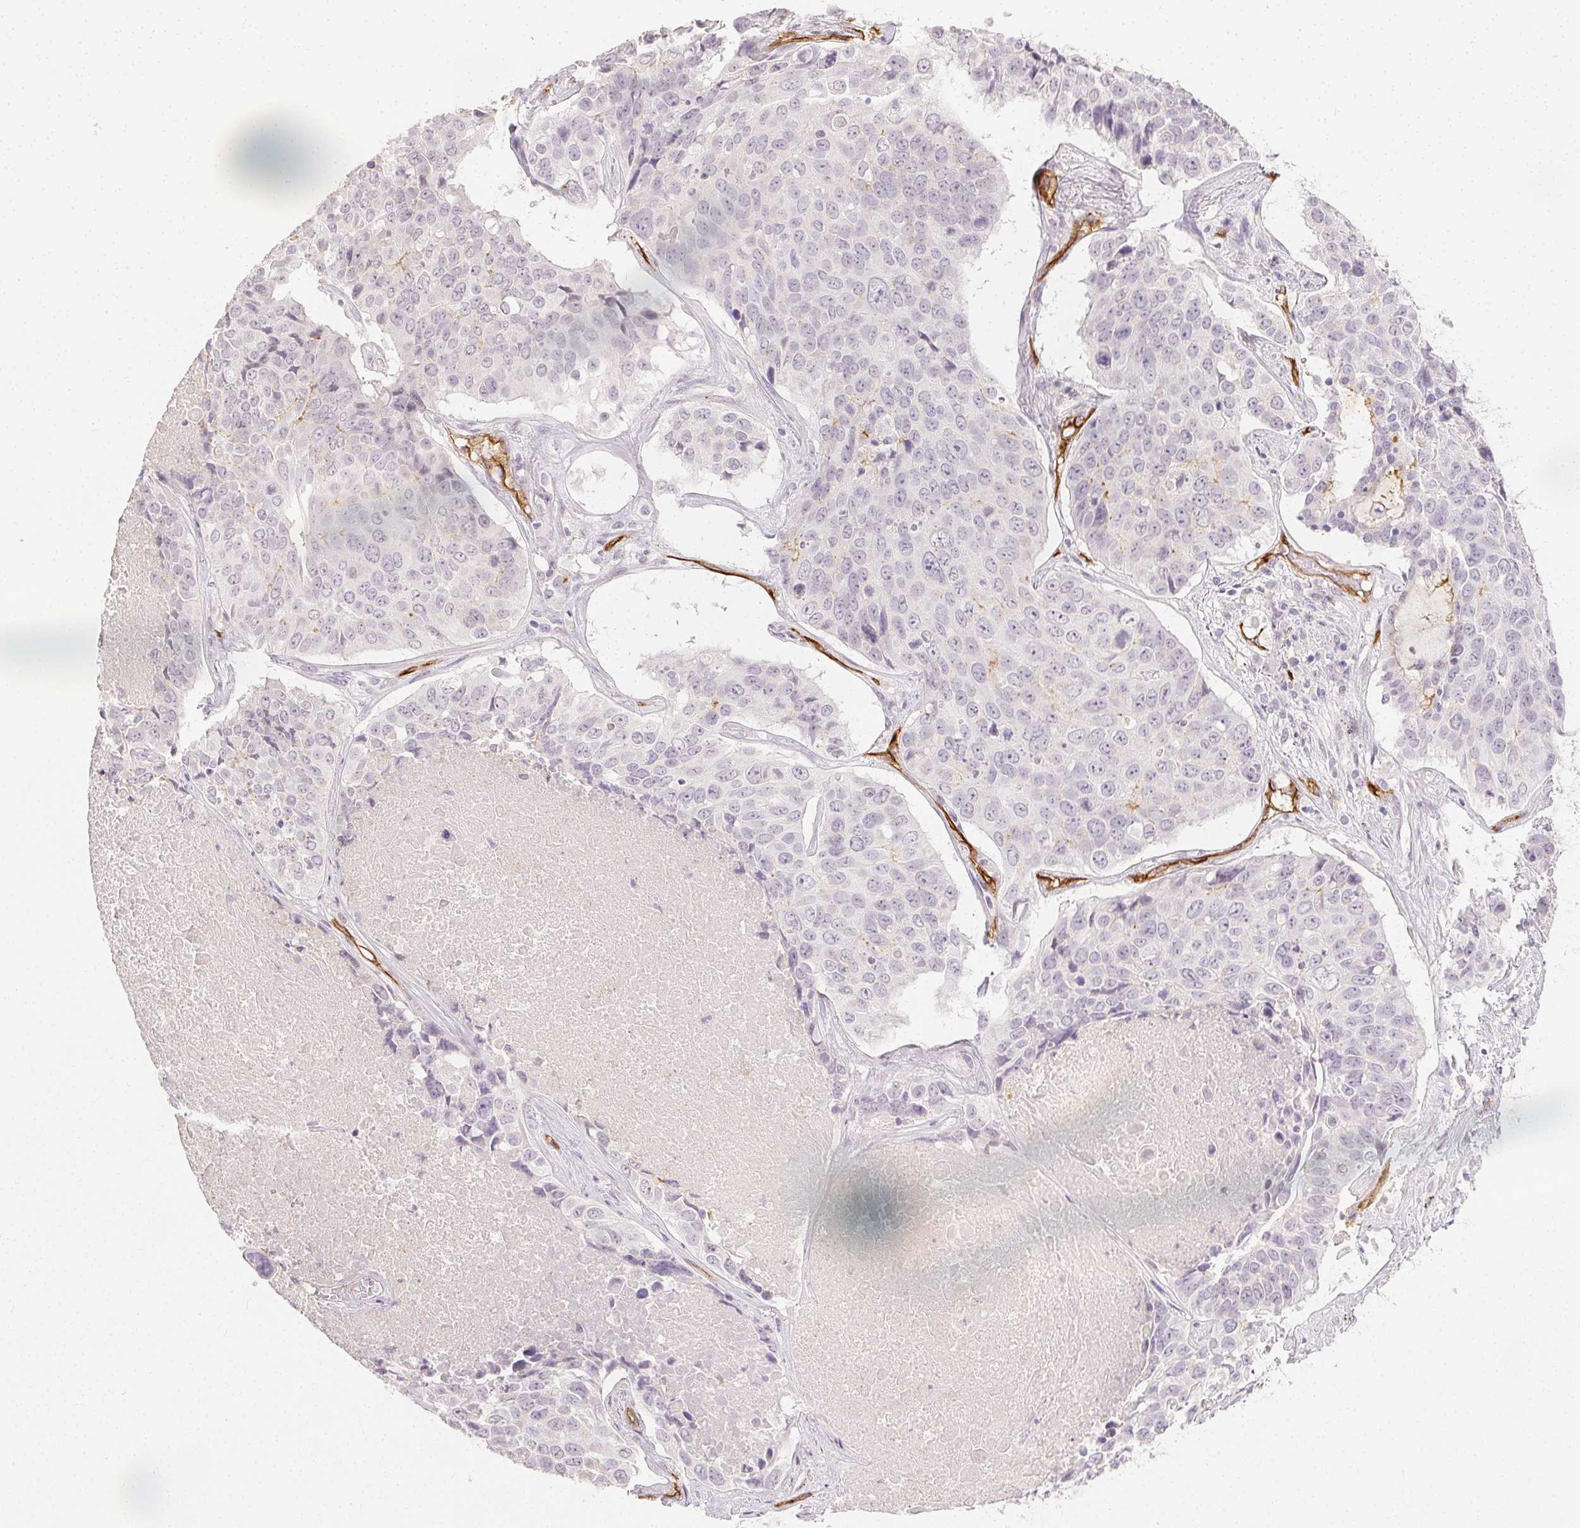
{"staining": {"intensity": "negative", "quantity": "none", "location": "none"}, "tissue": "lung cancer", "cell_type": "Tumor cells", "image_type": "cancer", "snomed": [{"axis": "morphology", "description": "Normal tissue, NOS"}, {"axis": "morphology", "description": "Squamous cell carcinoma, NOS"}, {"axis": "topography", "description": "Bronchus"}, {"axis": "topography", "description": "Lung"}], "caption": "Immunohistochemistry image of lung cancer stained for a protein (brown), which reveals no staining in tumor cells. (DAB immunohistochemistry, high magnification).", "gene": "PODXL", "patient": {"sex": "male", "age": 64}}